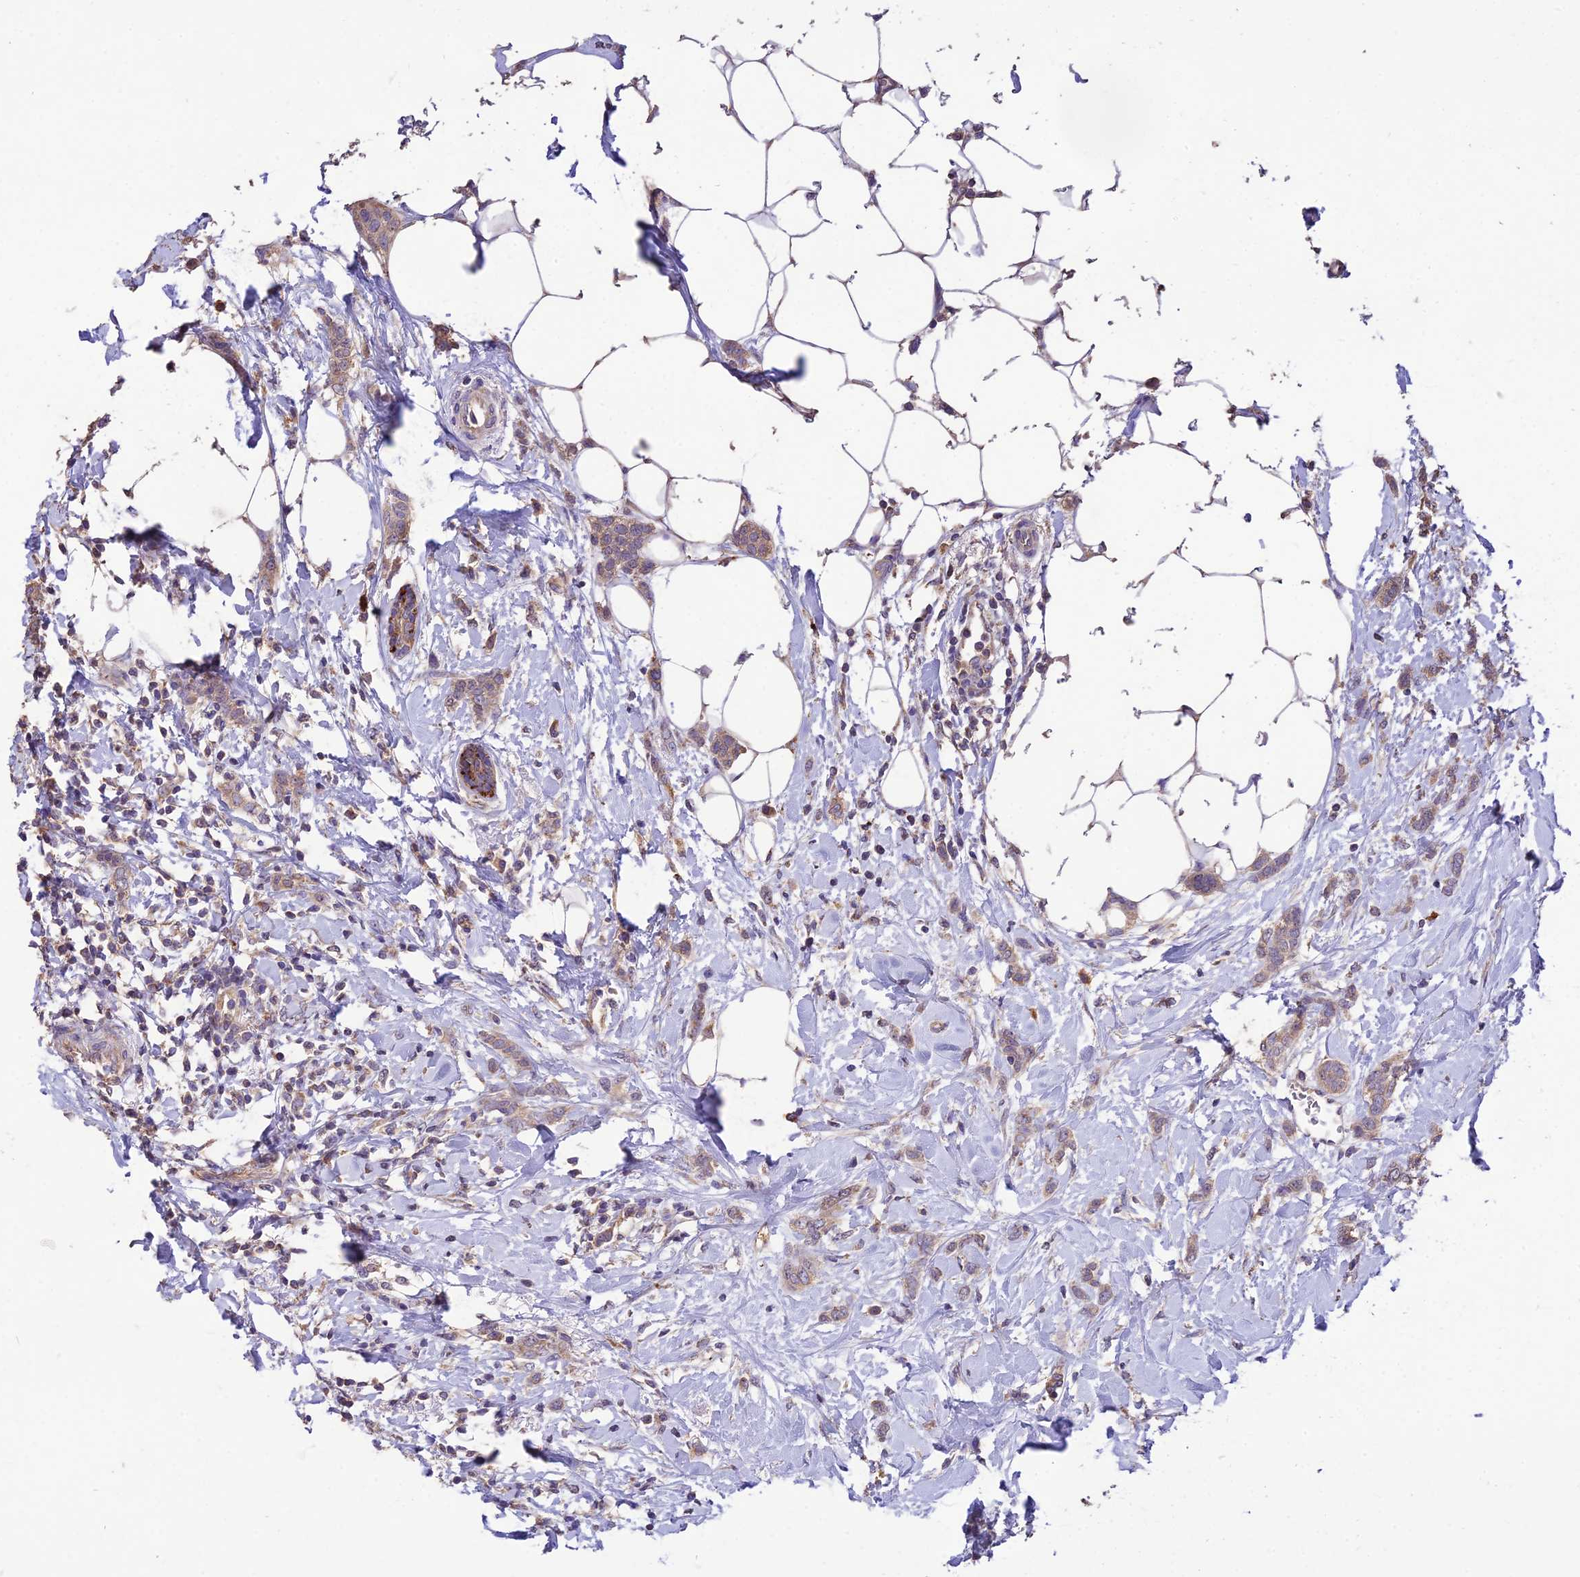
{"staining": {"intensity": "weak", "quantity": ">75%", "location": "cytoplasmic/membranous"}, "tissue": "breast cancer", "cell_type": "Tumor cells", "image_type": "cancer", "snomed": [{"axis": "morphology", "description": "Duct carcinoma"}, {"axis": "topography", "description": "Breast"}], "caption": "Immunohistochemistry (IHC) of human breast cancer exhibits low levels of weak cytoplasmic/membranous expression in about >75% of tumor cells.", "gene": "SDHD", "patient": {"sex": "female", "age": 72}}